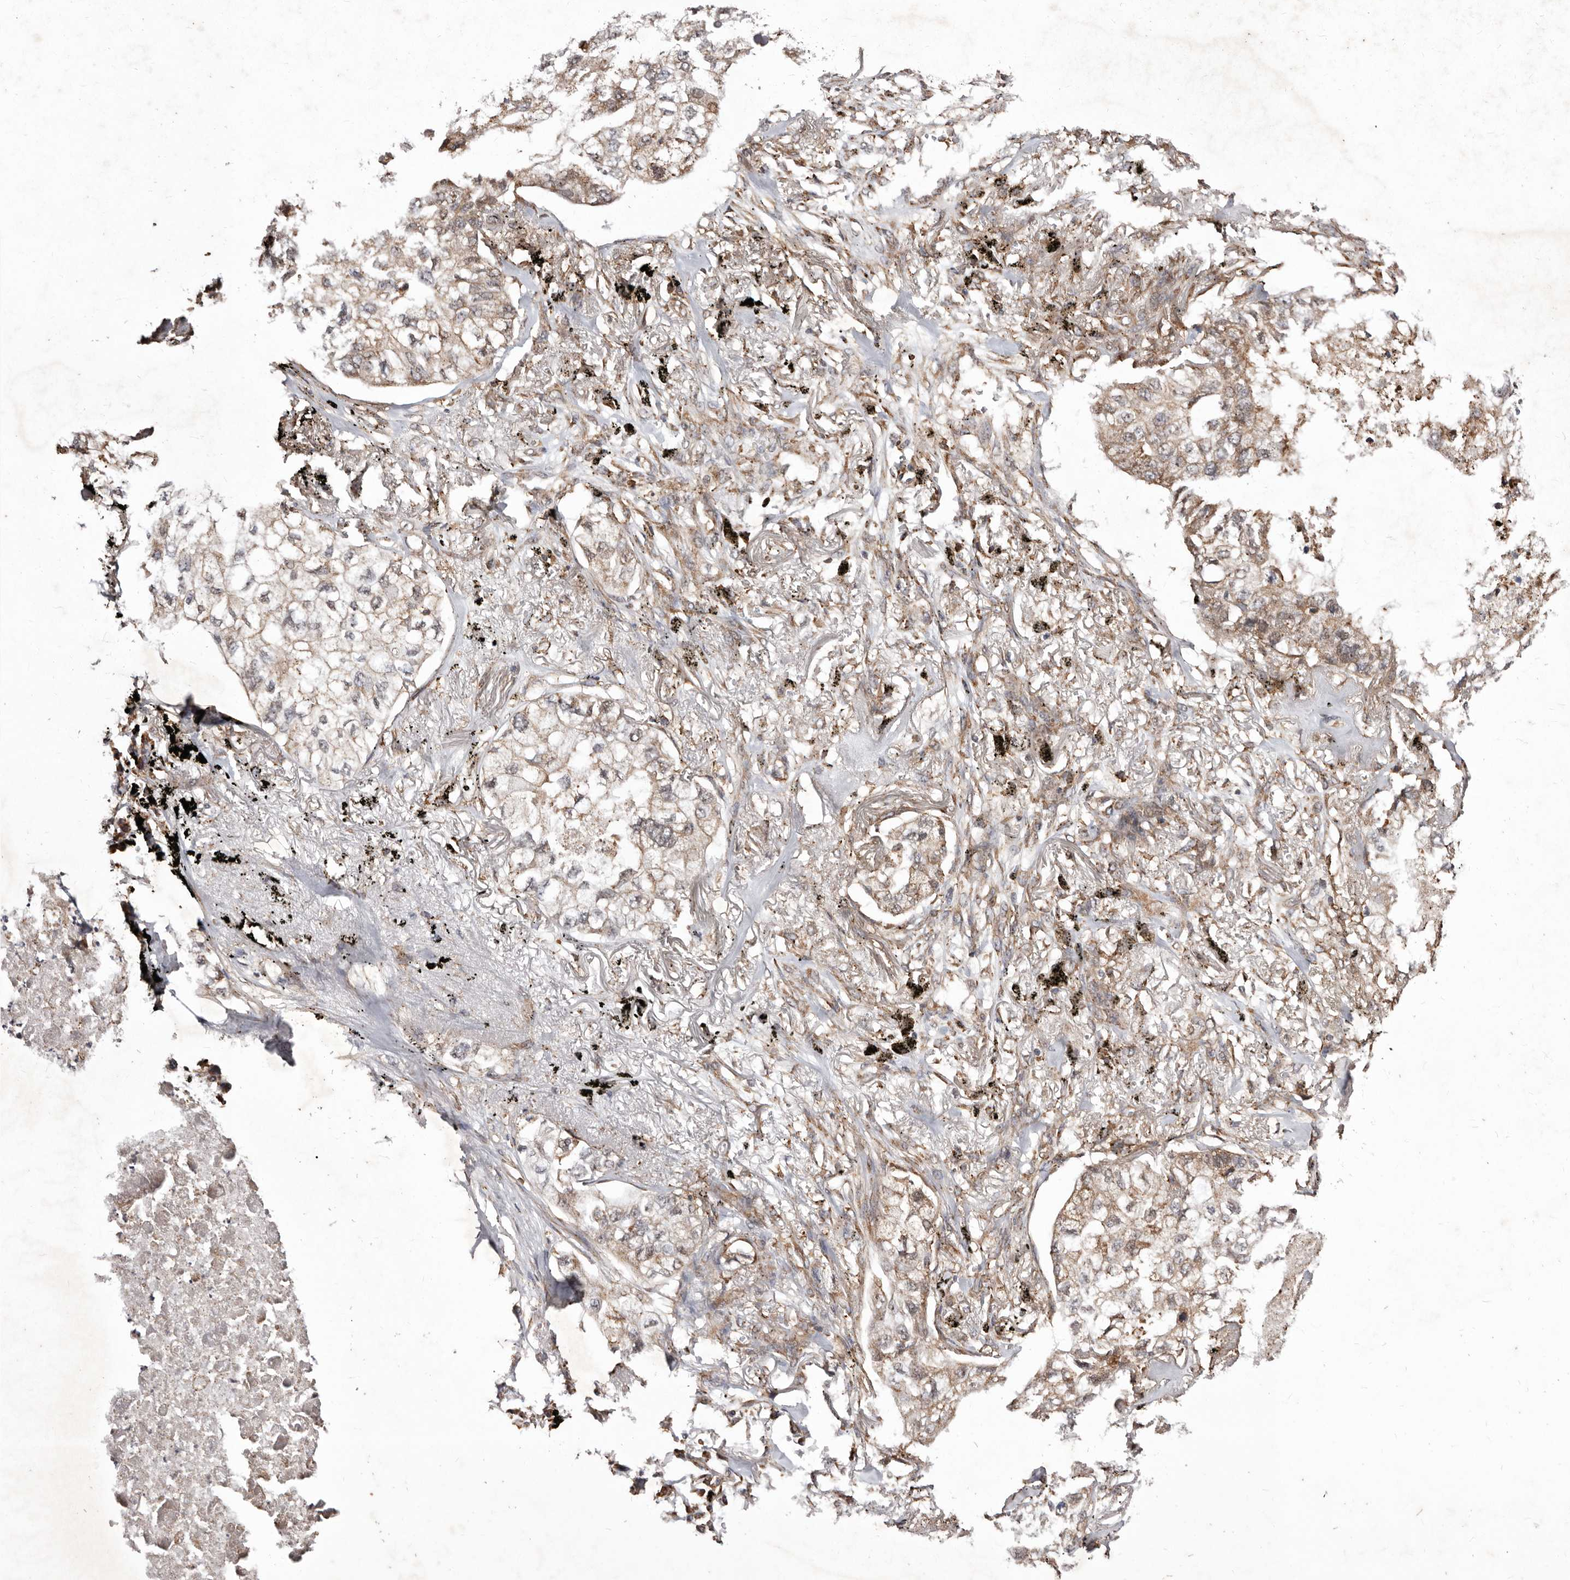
{"staining": {"intensity": "weak", "quantity": "25%-75%", "location": "cytoplasmic/membranous"}, "tissue": "lung cancer", "cell_type": "Tumor cells", "image_type": "cancer", "snomed": [{"axis": "morphology", "description": "Adenocarcinoma, NOS"}, {"axis": "topography", "description": "Lung"}], "caption": "Lung adenocarcinoma stained with a protein marker displays weak staining in tumor cells.", "gene": "RRM2B", "patient": {"sex": "male", "age": 65}}